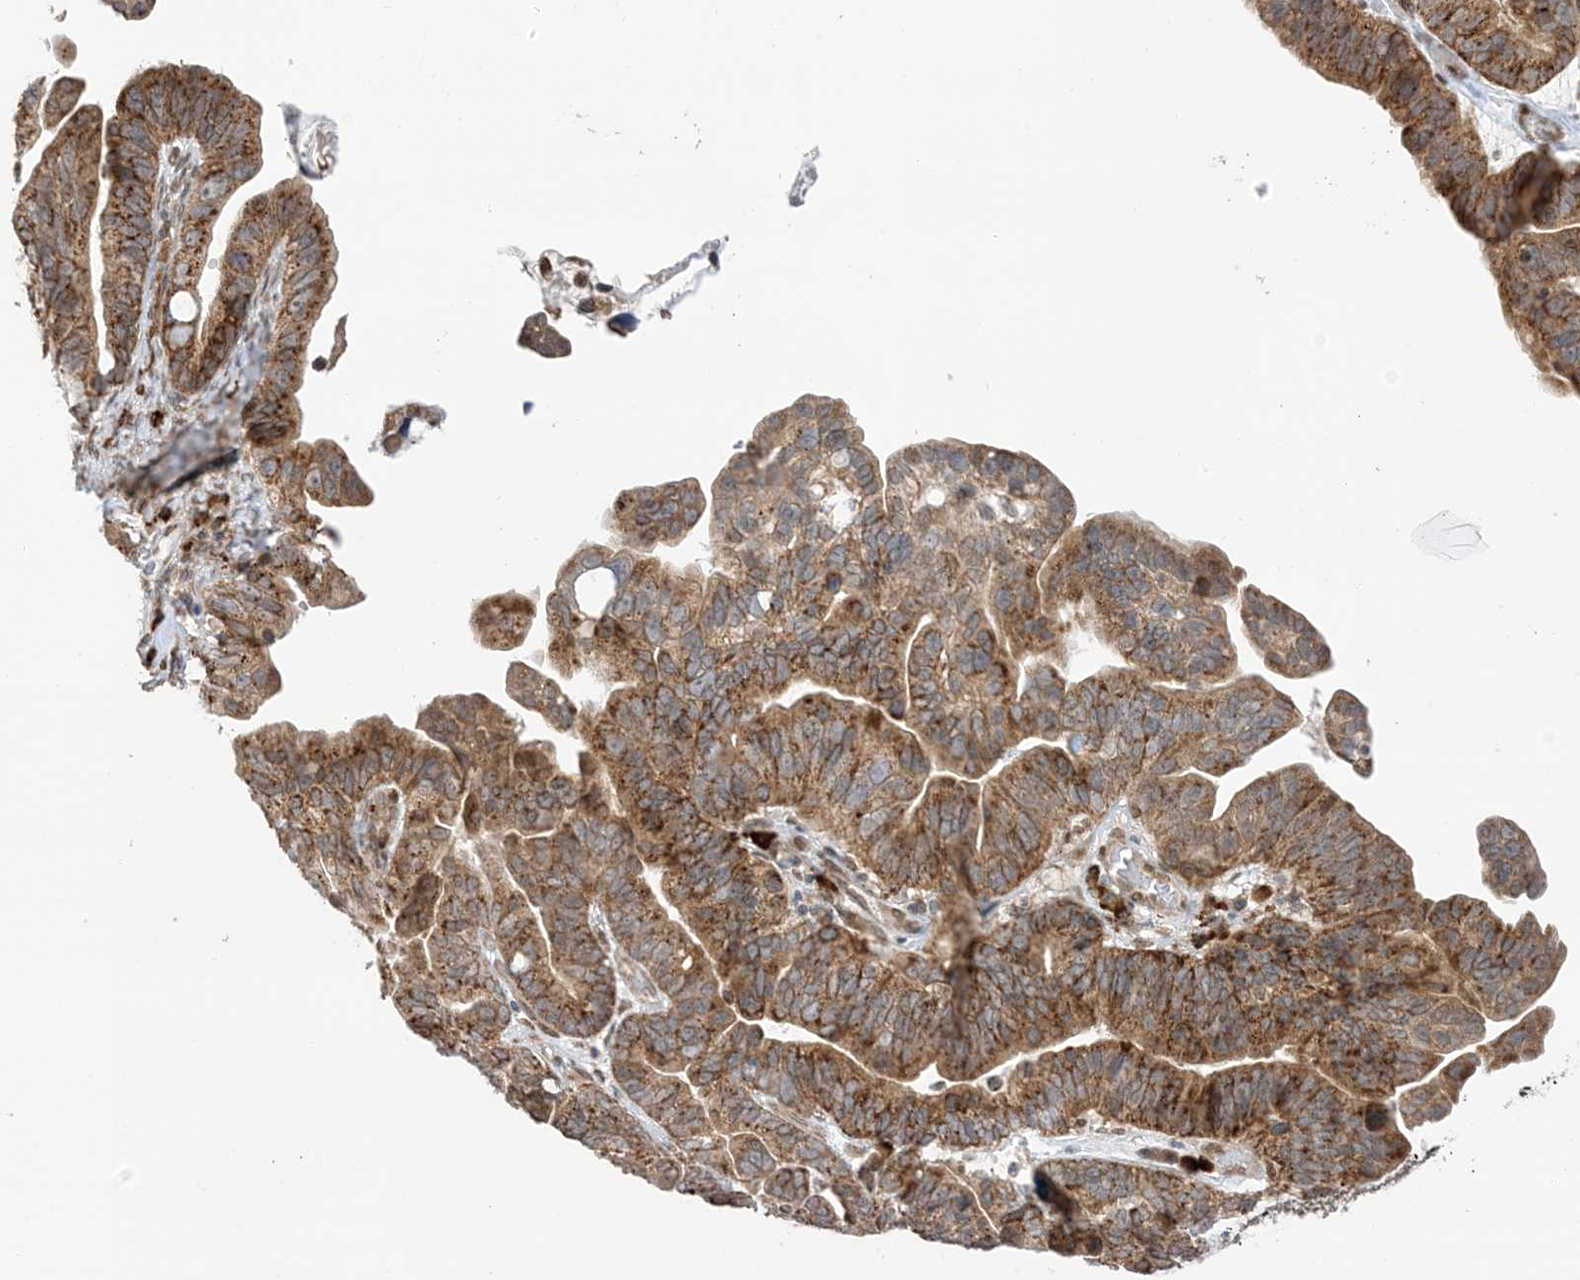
{"staining": {"intensity": "strong", "quantity": ">75%", "location": "cytoplasmic/membranous"}, "tissue": "ovarian cancer", "cell_type": "Tumor cells", "image_type": "cancer", "snomed": [{"axis": "morphology", "description": "Cystadenocarcinoma, serous, NOS"}, {"axis": "topography", "description": "Ovary"}], "caption": "Immunohistochemical staining of serous cystadenocarcinoma (ovarian) reveals high levels of strong cytoplasmic/membranous positivity in about >75% of tumor cells.", "gene": "UBE2E2", "patient": {"sex": "female", "age": 56}}